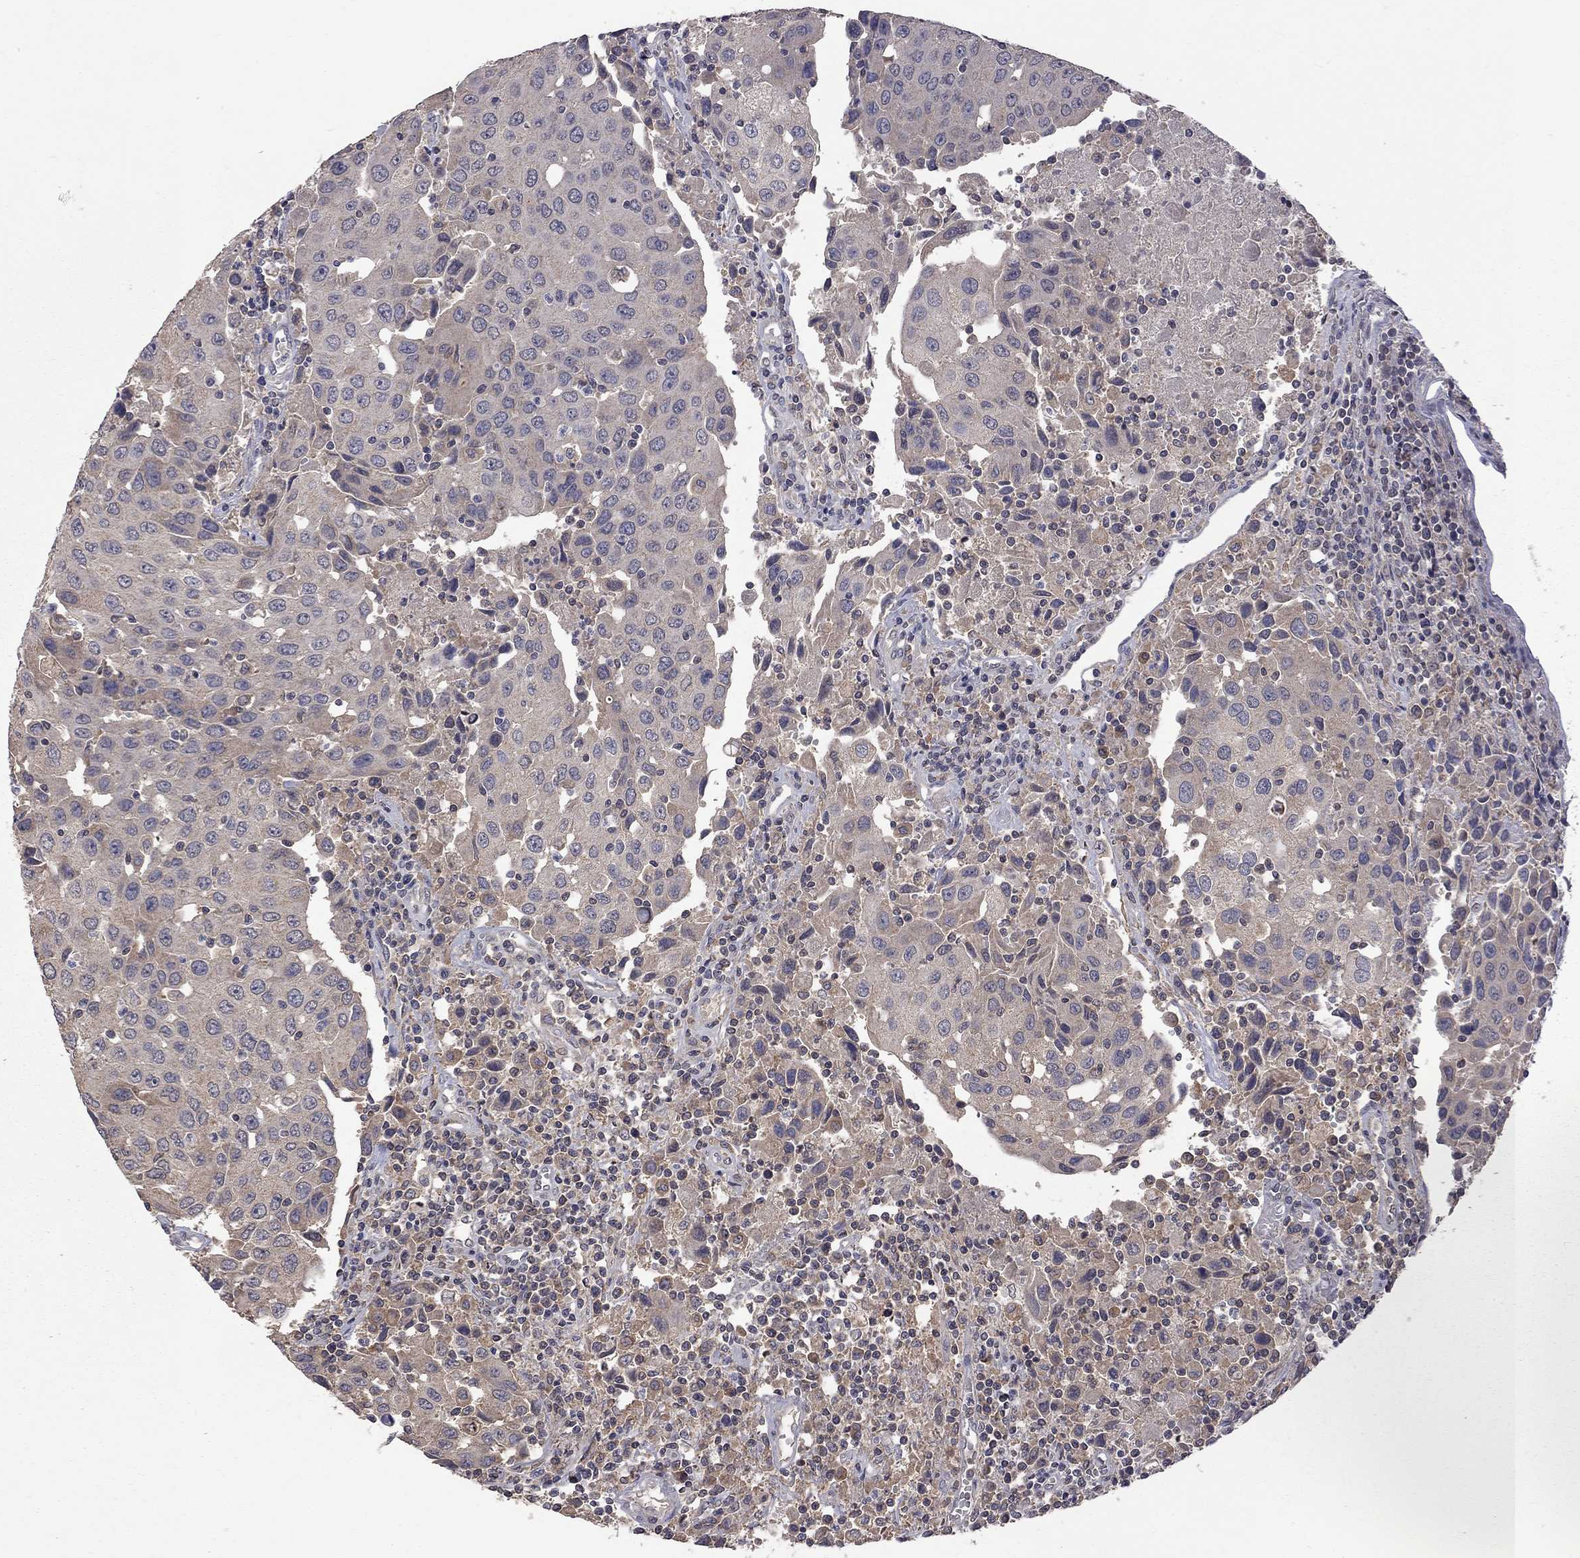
{"staining": {"intensity": "weak", "quantity": "25%-75%", "location": "cytoplasmic/membranous"}, "tissue": "urothelial cancer", "cell_type": "Tumor cells", "image_type": "cancer", "snomed": [{"axis": "morphology", "description": "Urothelial carcinoma, High grade"}, {"axis": "topography", "description": "Urinary bladder"}], "caption": "Immunohistochemistry of human urothelial carcinoma (high-grade) exhibits low levels of weak cytoplasmic/membranous expression in about 25%-75% of tumor cells.", "gene": "HTR6", "patient": {"sex": "female", "age": 85}}